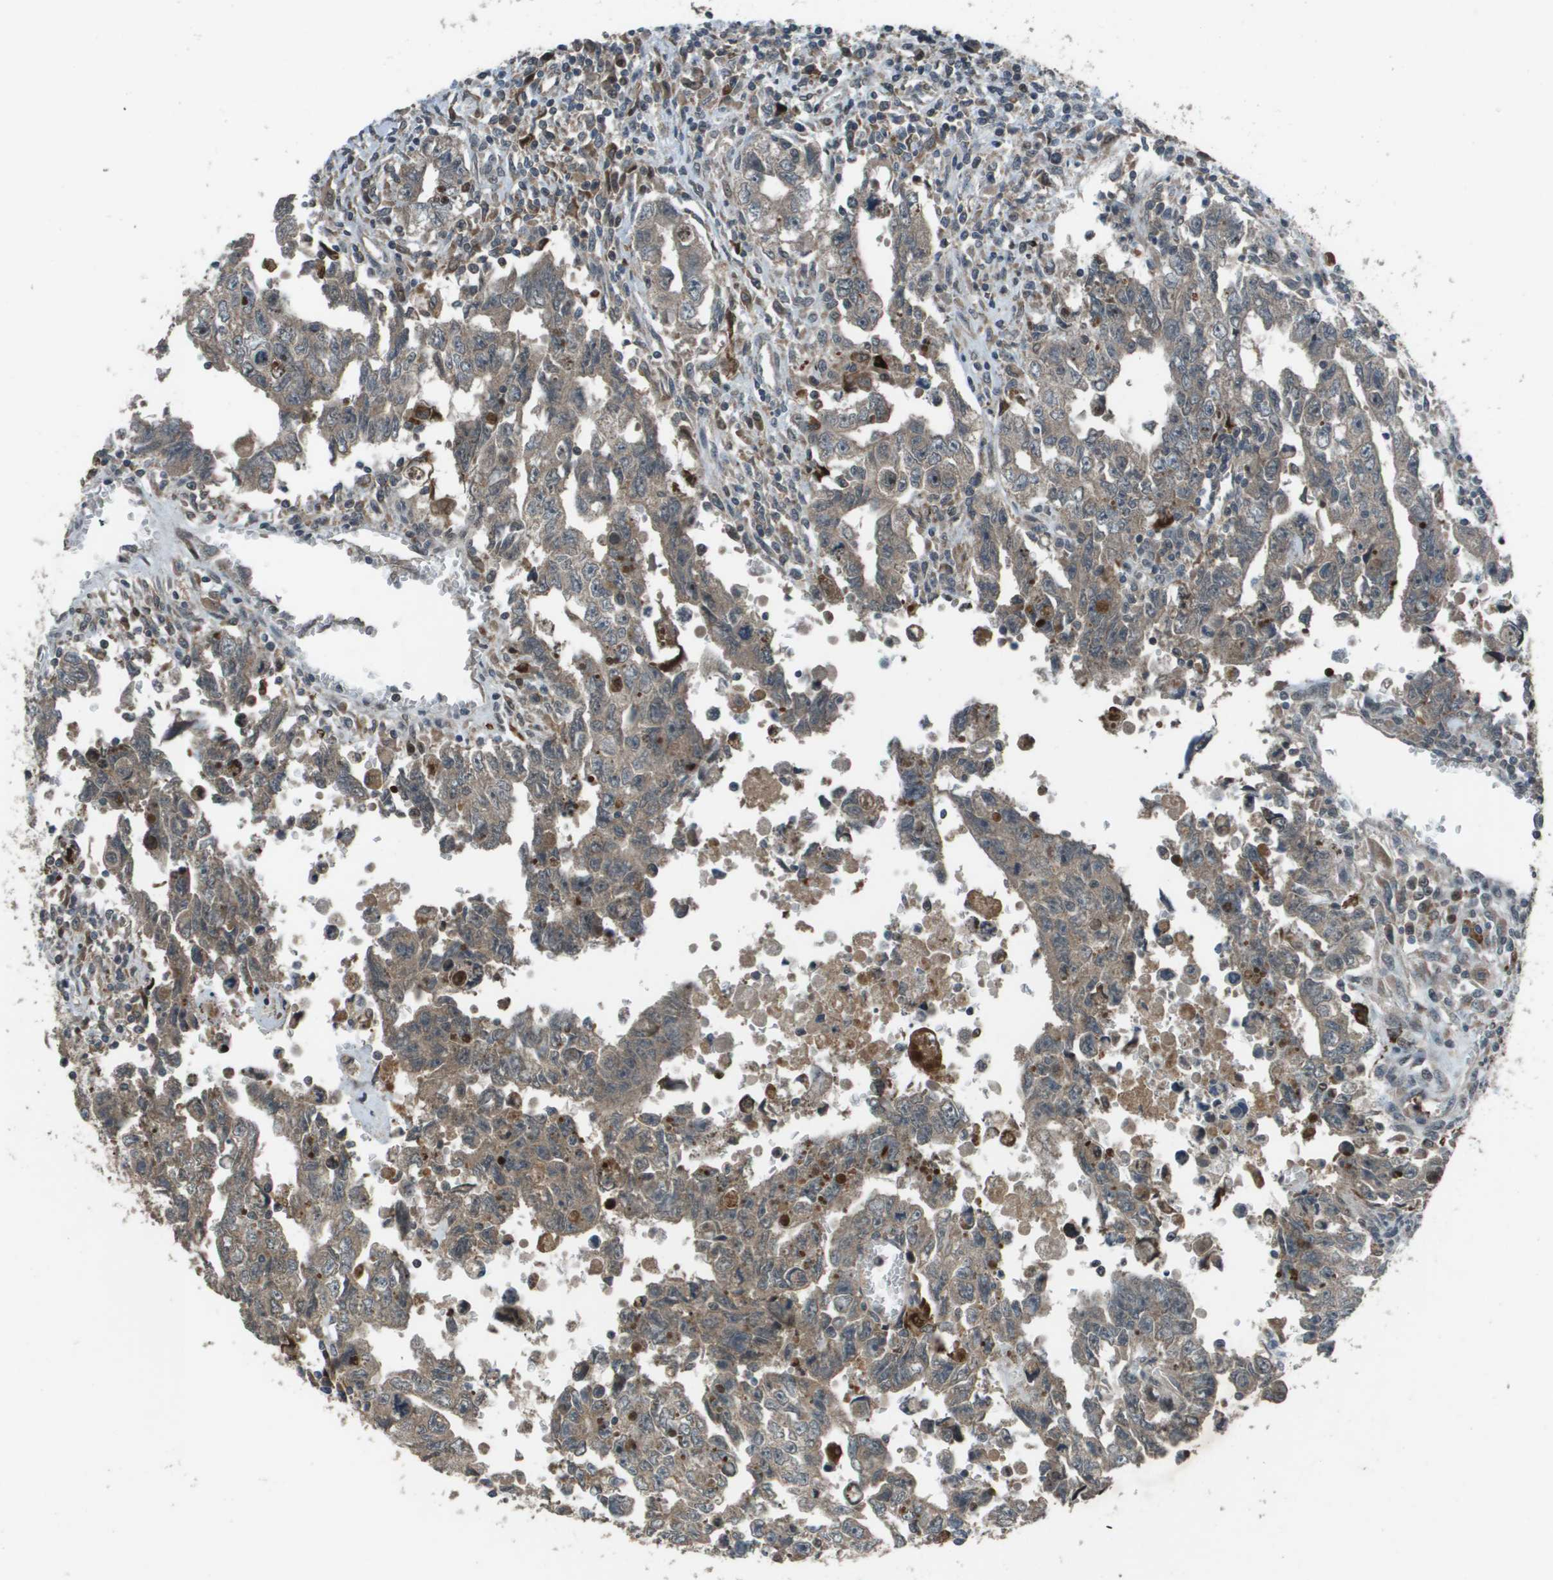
{"staining": {"intensity": "negative", "quantity": "none", "location": "none"}, "tissue": "testis cancer", "cell_type": "Tumor cells", "image_type": "cancer", "snomed": [{"axis": "morphology", "description": "Carcinoma, Embryonal, NOS"}, {"axis": "topography", "description": "Testis"}], "caption": "This is an immunohistochemistry (IHC) histopathology image of embryonal carcinoma (testis). There is no expression in tumor cells.", "gene": "GOSR2", "patient": {"sex": "male", "age": 28}}